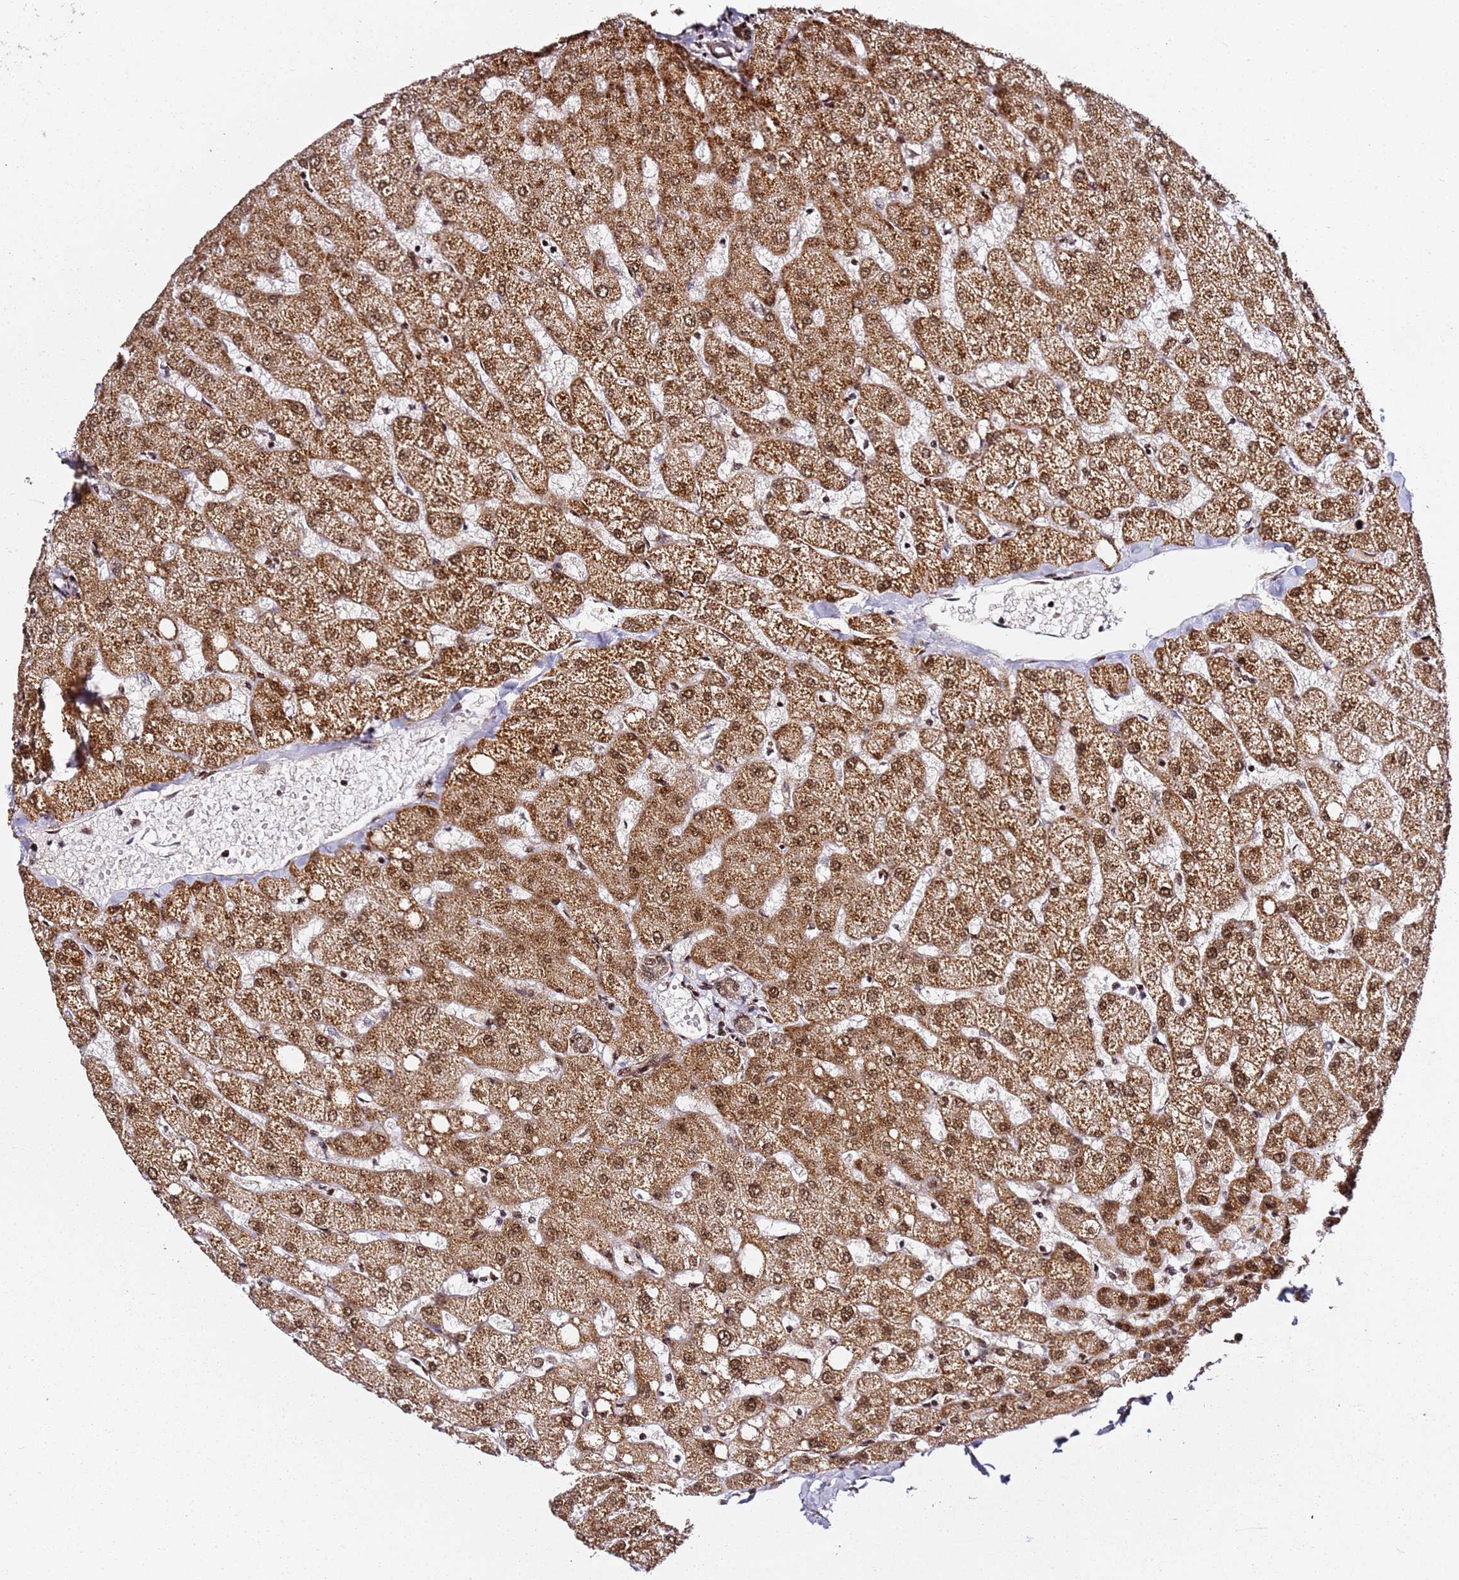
{"staining": {"intensity": "moderate", "quantity": ">75%", "location": "cytoplasmic/membranous,nuclear"}, "tissue": "liver", "cell_type": "Cholangiocytes", "image_type": "normal", "snomed": [{"axis": "morphology", "description": "Normal tissue, NOS"}, {"axis": "topography", "description": "Liver"}], "caption": "Liver was stained to show a protein in brown. There is medium levels of moderate cytoplasmic/membranous,nuclear expression in approximately >75% of cholangiocytes.", "gene": "TP53AIP1", "patient": {"sex": "female", "age": 54}}